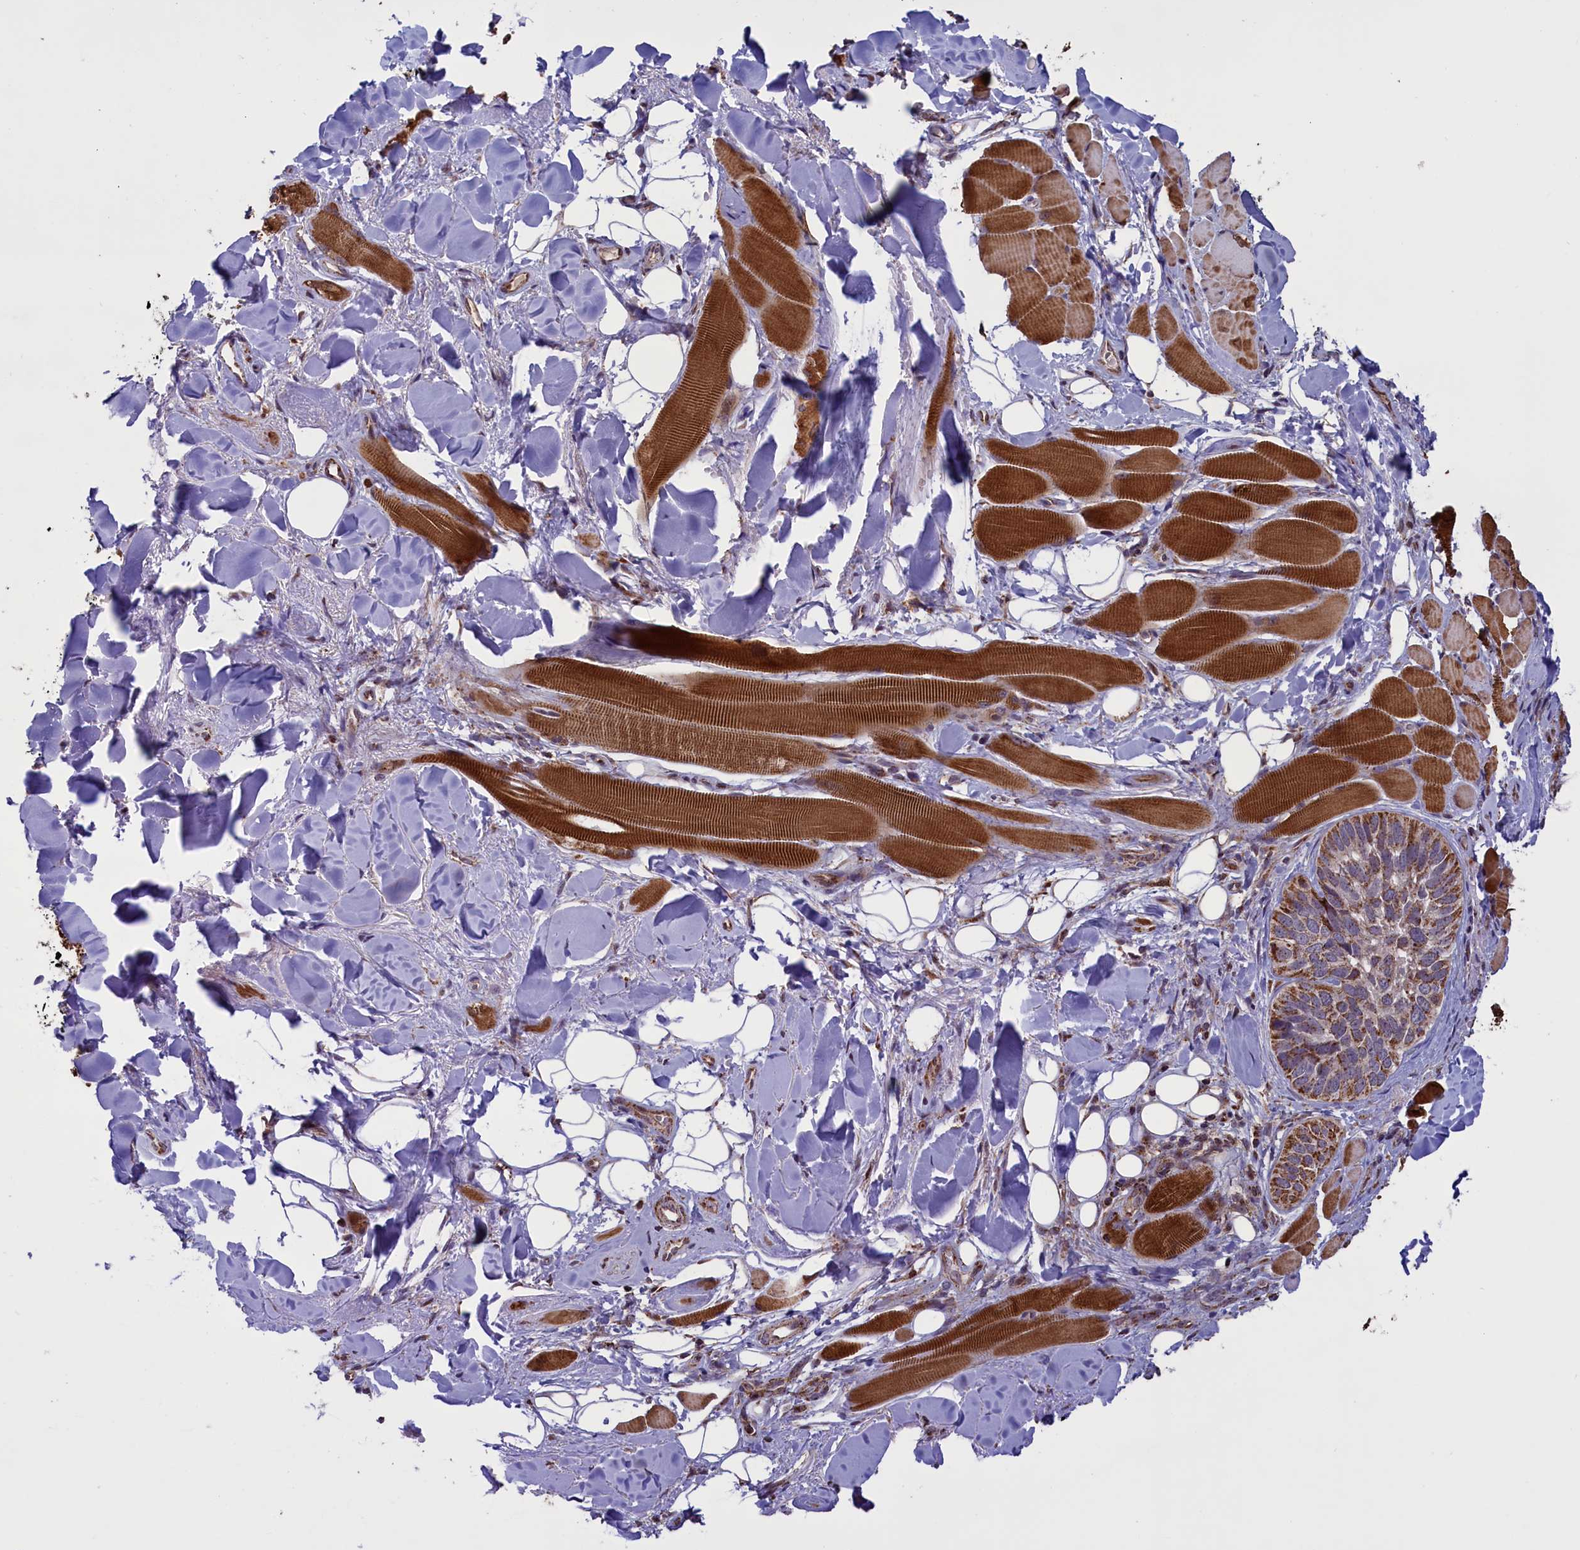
{"staining": {"intensity": "moderate", "quantity": ">75%", "location": "cytoplasmic/membranous"}, "tissue": "skin cancer", "cell_type": "Tumor cells", "image_type": "cancer", "snomed": [{"axis": "morphology", "description": "Basal cell carcinoma"}, {"axis": "topography", "description": "Skin"}], "caption": "High-magnification brightfield microscopy of basal cell carcinoma (skin) stained with DAB (3,3'-diaminobenzidine) (brown) and counterstained with hematoxylin (blue). tumor cells exhibit moderate cytoplasmic/membranous positivity is appreciated in about>75% of cells. (DAB IHC, brown staining for protein, blue staining for nuclei).", "gene": "GLRX5", "patient": {"sex": "male", "age": 62}}